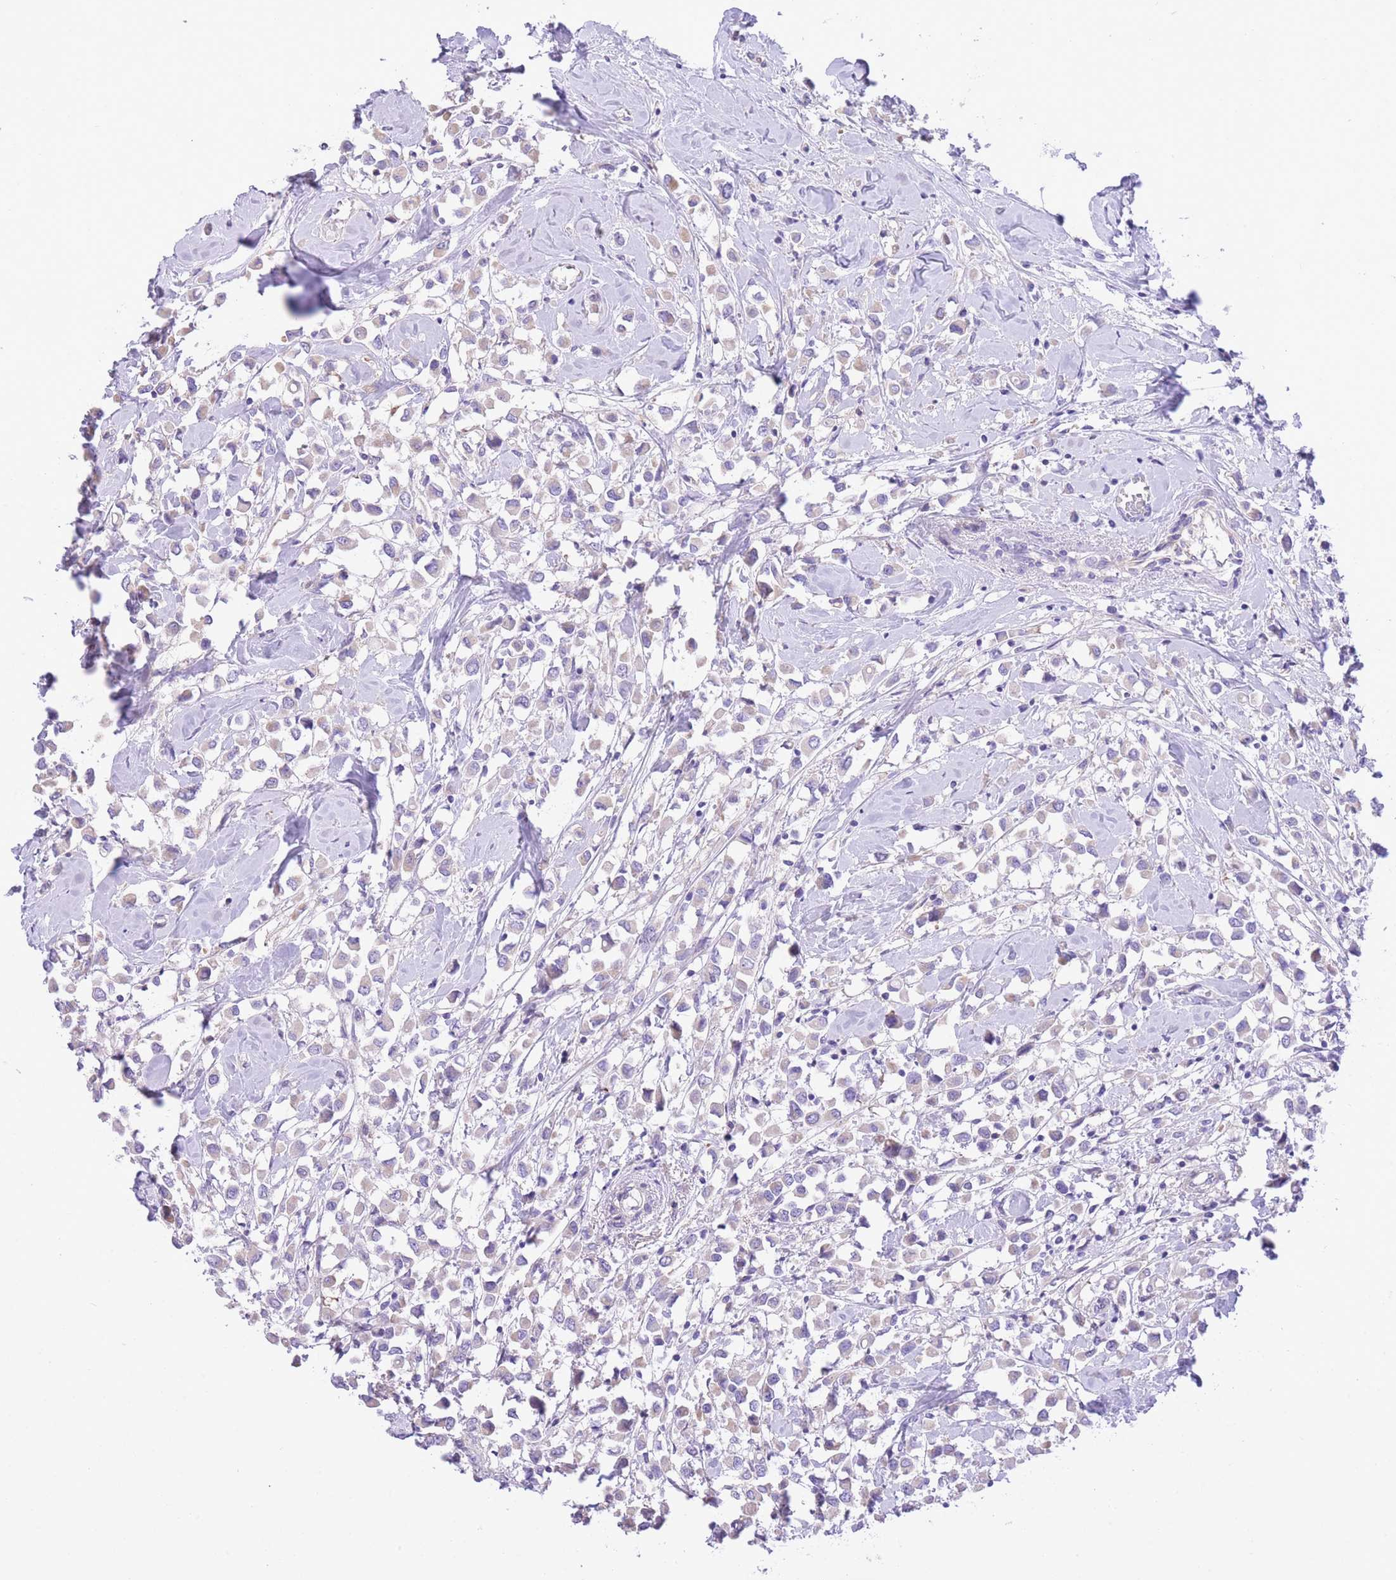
{"staining": {"intensity": "weak", "quantity": "<25%", "location": "cytoplasmic/membranous"}, "tissue": "breast cancer", "cell_type": "Tumor cells", "image_type": "cancer", "snomed": [{"axis": "morphology", "description": "Duct carcinoma"}, {"axis": "topography", "description": "Breast"}], "caption": "Breast cancer was stained to show a protein in brown. There is no significant staining in tumor cells. Nuclei are stained in blue.", "gene": "RHOU", "patient": {"sex": "female", "age": 61}}